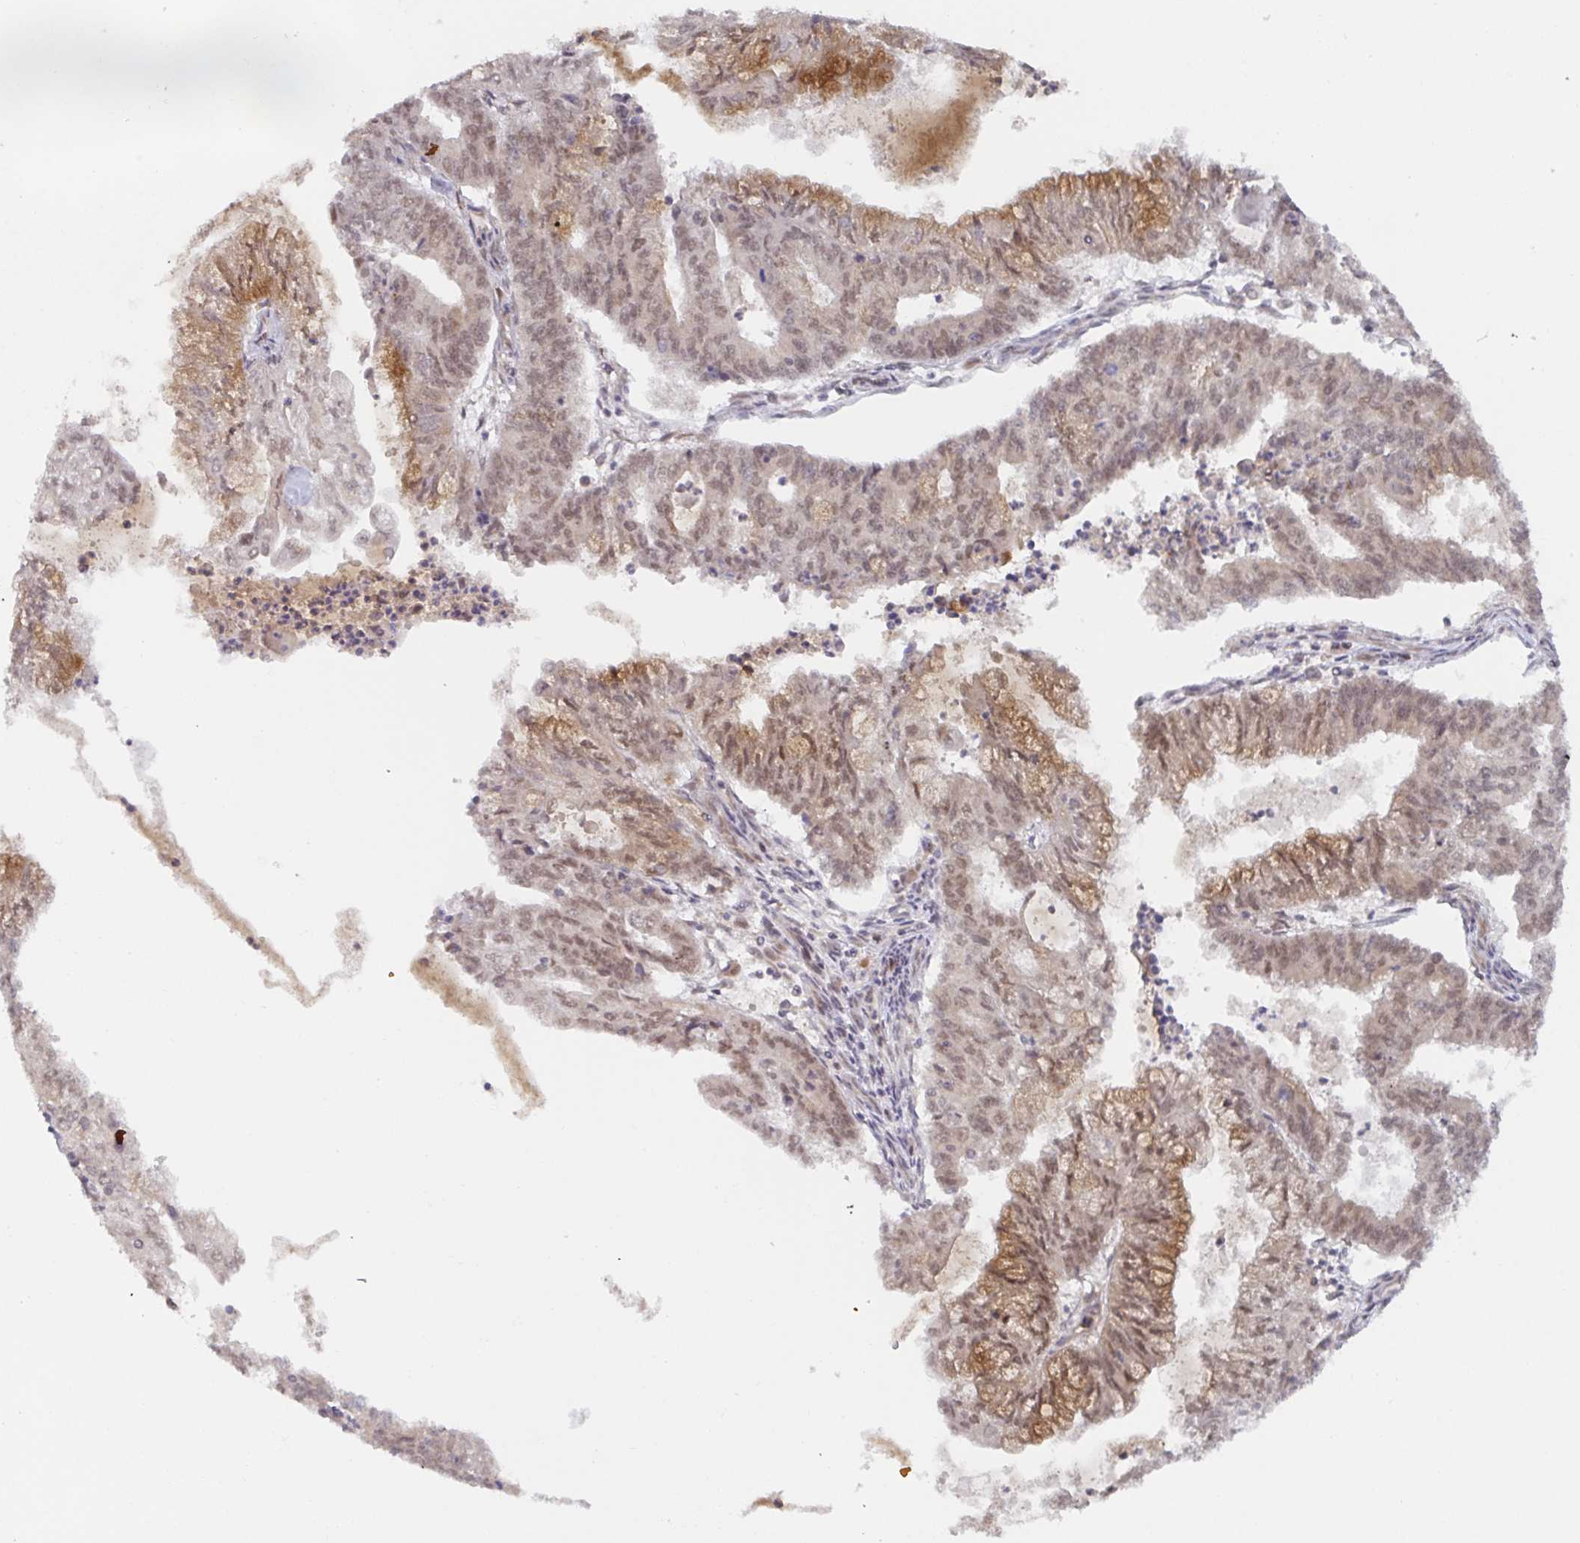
{"staining": {"intensity": "moderate", "quantity": "25%-75%", "location": "cytoplasmic/membranous,nuclear"}, "tissue": "endometrial cancer", "cell_type": "Tumor cells", "image_type": "cancer", "snomed": [{"axis": "morphology", "description": "Adenocarcinoma, NOS"}, {"axis": "topography", "description": "Endometrium"}], "caption": "An image of endometrial cancer stained for a protein displays moderate cytoplasmic/membranous and nuclear brown staining in tumor cells.", "gene": "ALG1", "patient": {"sex": "female", "age": 61}}